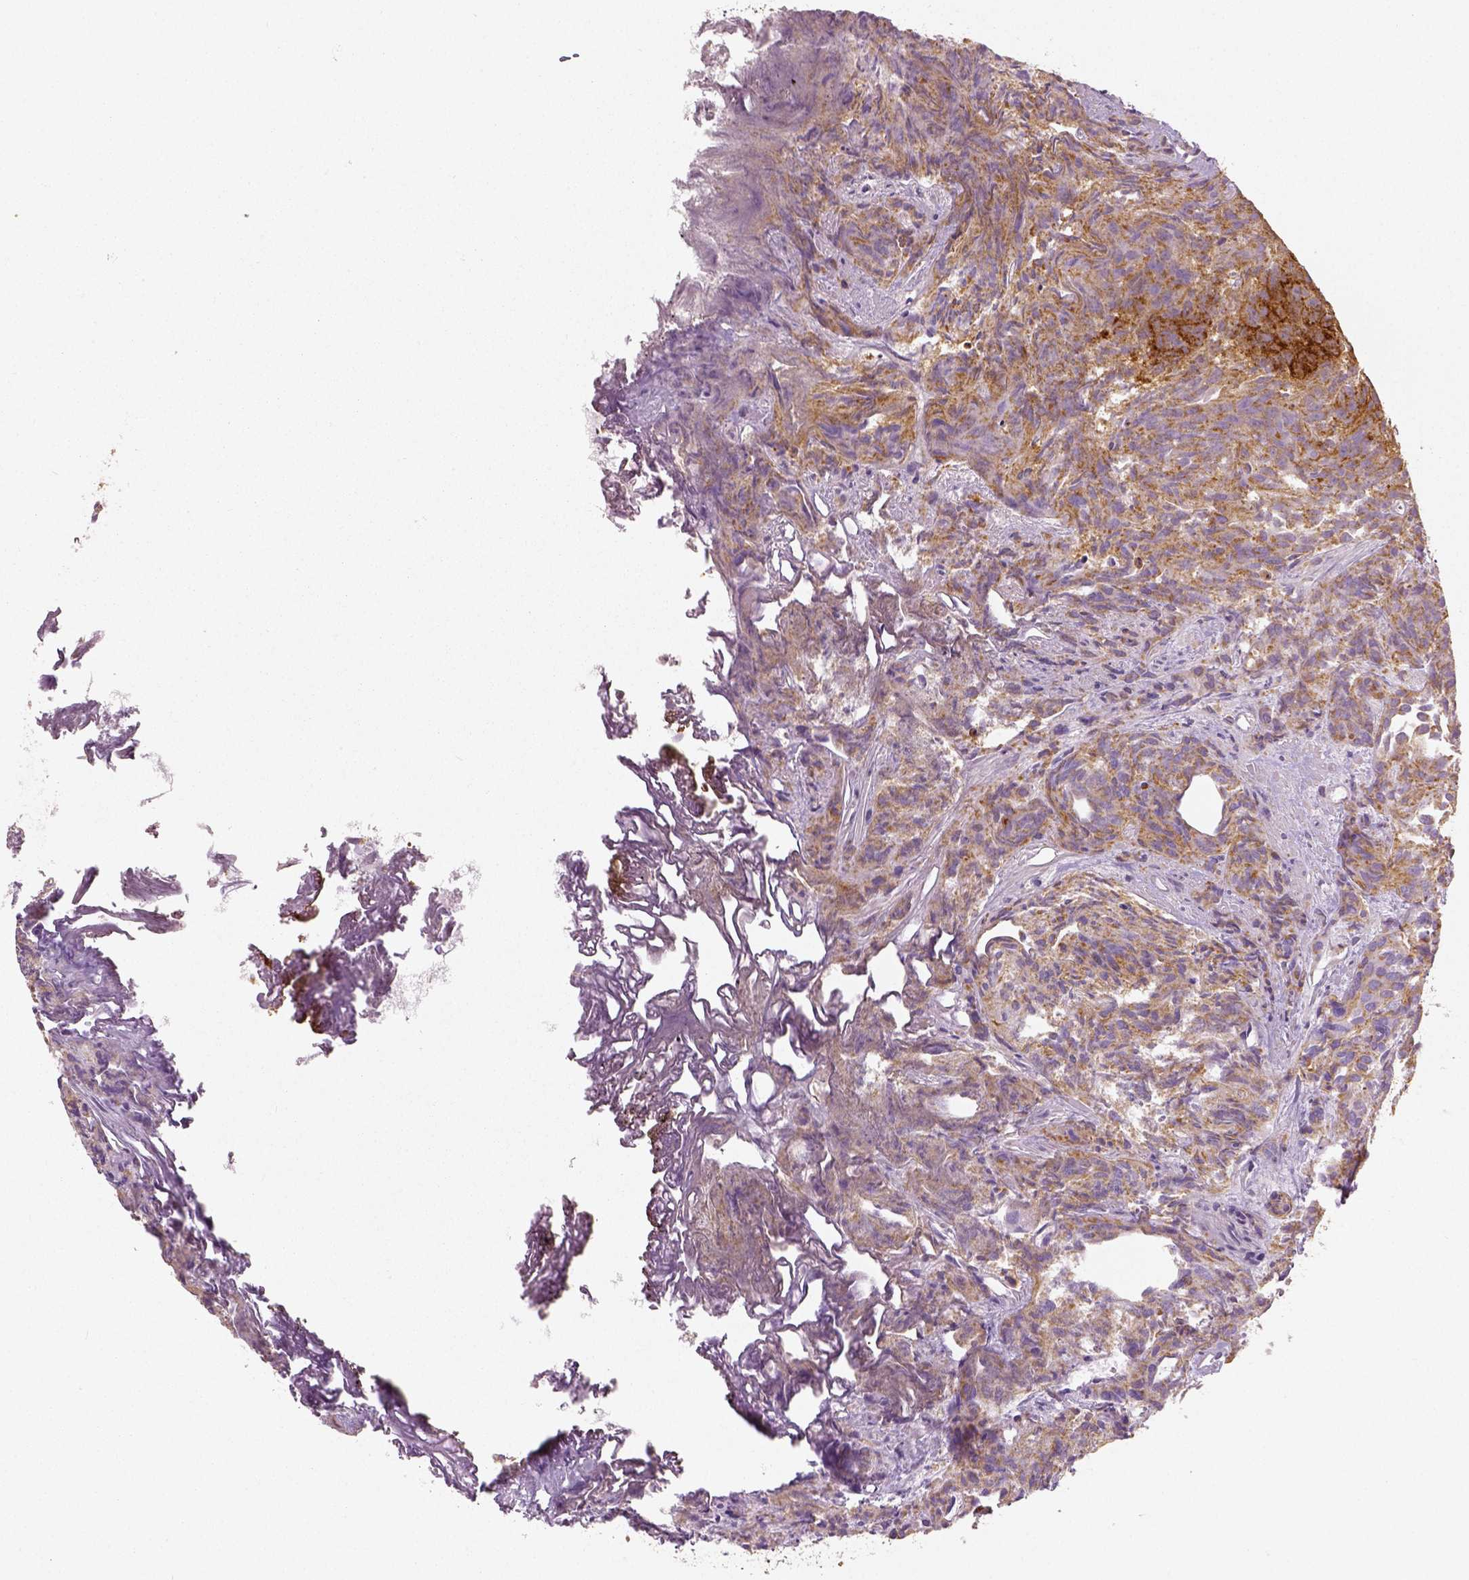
{"staining": {"intensity": "strong", "quantity": ">75%", "location": "cytoplasmic/membranous"}, "tissue": "prostate cancer", "cell_type": "Tumor cells", "image_type": "cancer", "snomed": [{"axis": "morphology", "description": "Adenocarcinoma, High grade"}, {"axis": "topography", "description": "Prostate"}], "caption": "IHC of human prostate adenocarcinoma (high-grade) reveals high levels of strong cytoplasmic/membranous positivity in about >75% of tumor cells.", "gene": "PGAM5", "patient": {"sex": "male", "age": 58}}